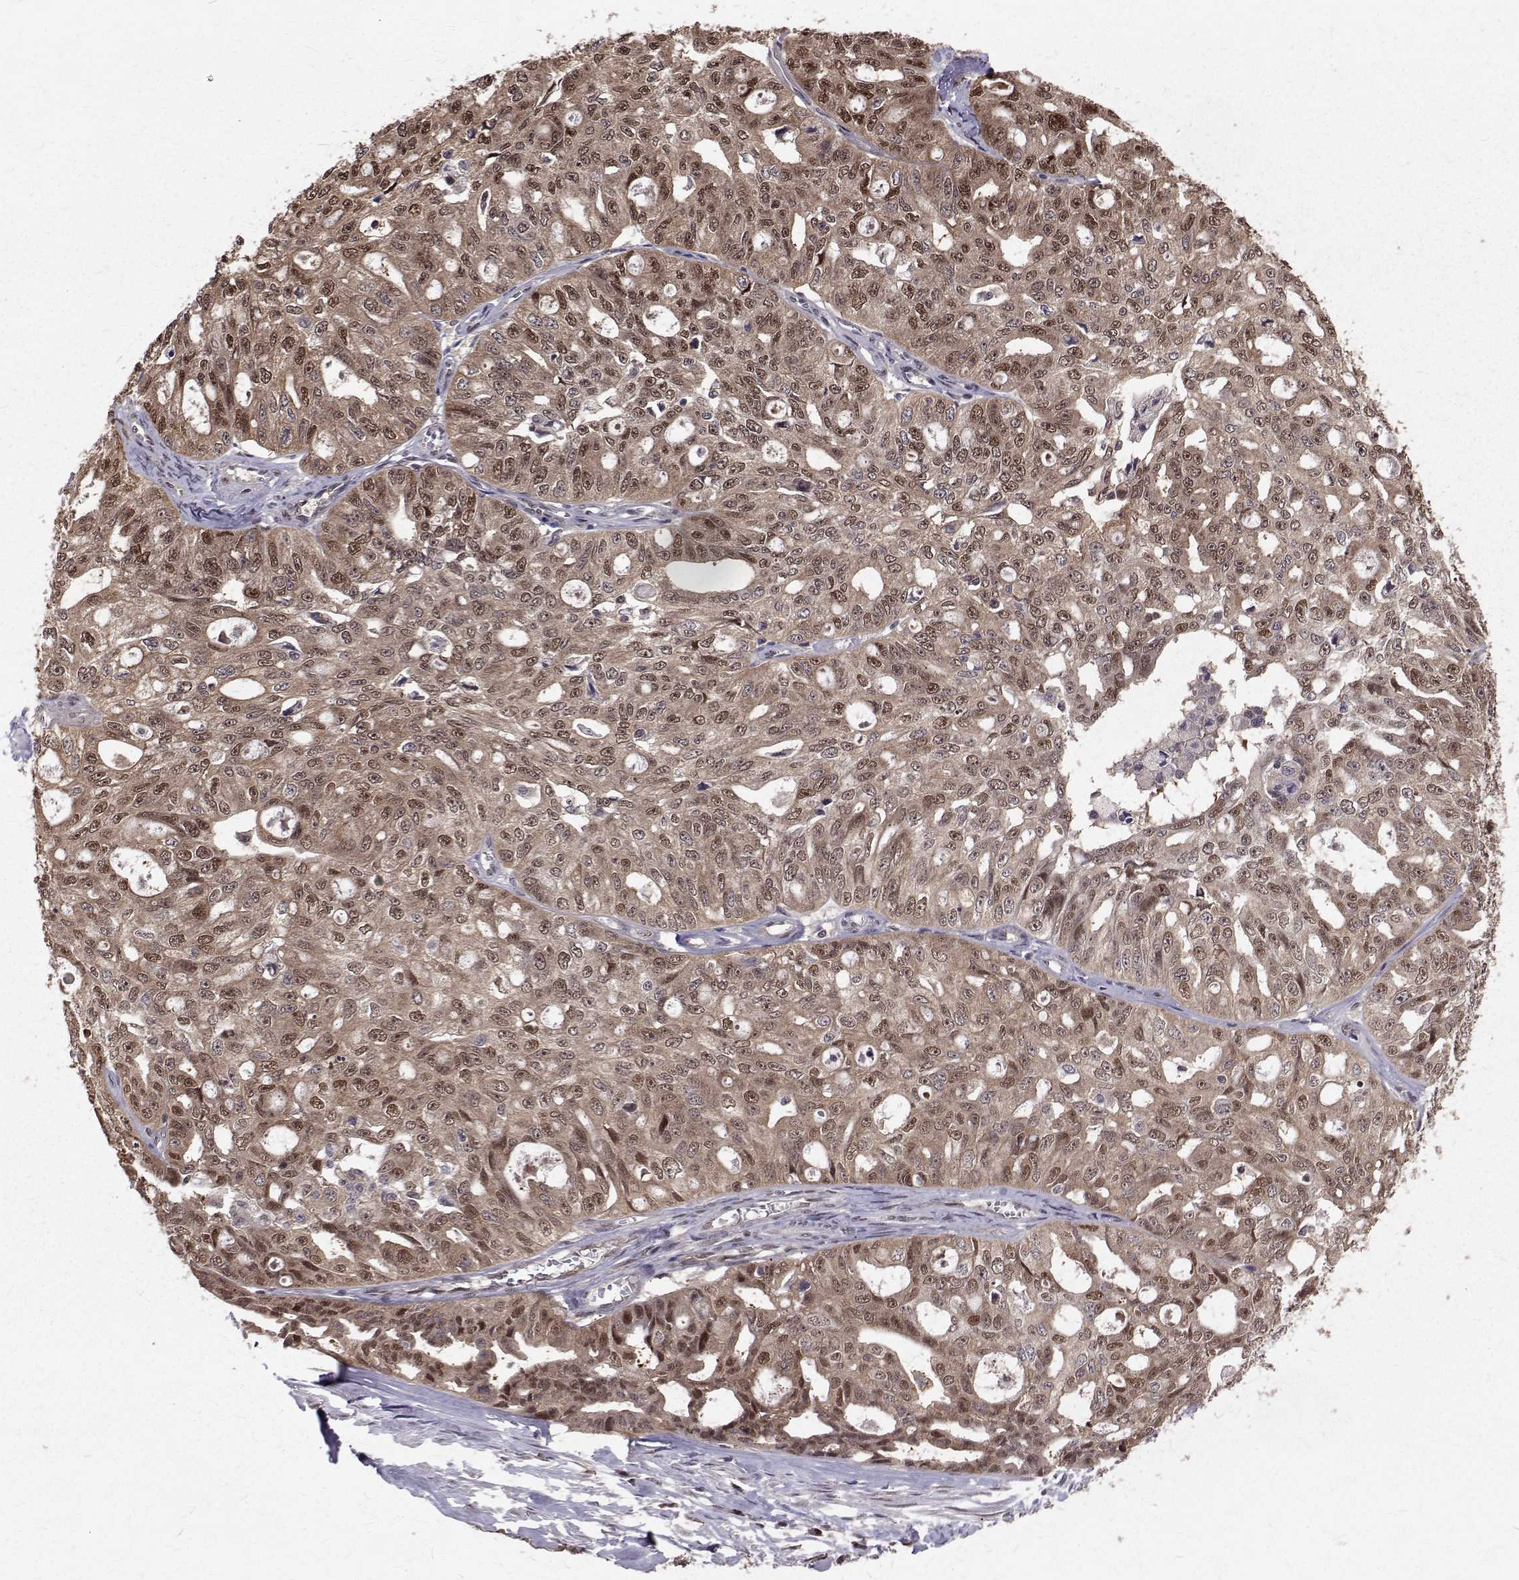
{"staining": {"intensity": "moderate", "quantity": ">75%", "location": "cytoplasmic/membranous,nuclear"}, "tissue": "ovarian cancer", "cell_type": "Tumor cells", "image_type": "cancer", "snomed": [{"axis": "morphology", "description": "Carcinoma, endometroid"}, {"axis": "topography", "description": "Ovary"}], "caption": "This image displays immunohistochemistry (IHC) staining of human endometroid carcinoma (ovarian), with medium moderate cytoplasmic/membranous and nuclear positivity in about >75% of tumor cells.", "gene": "NIF3L1", "patient": {"sex": "female", "age": 65}}